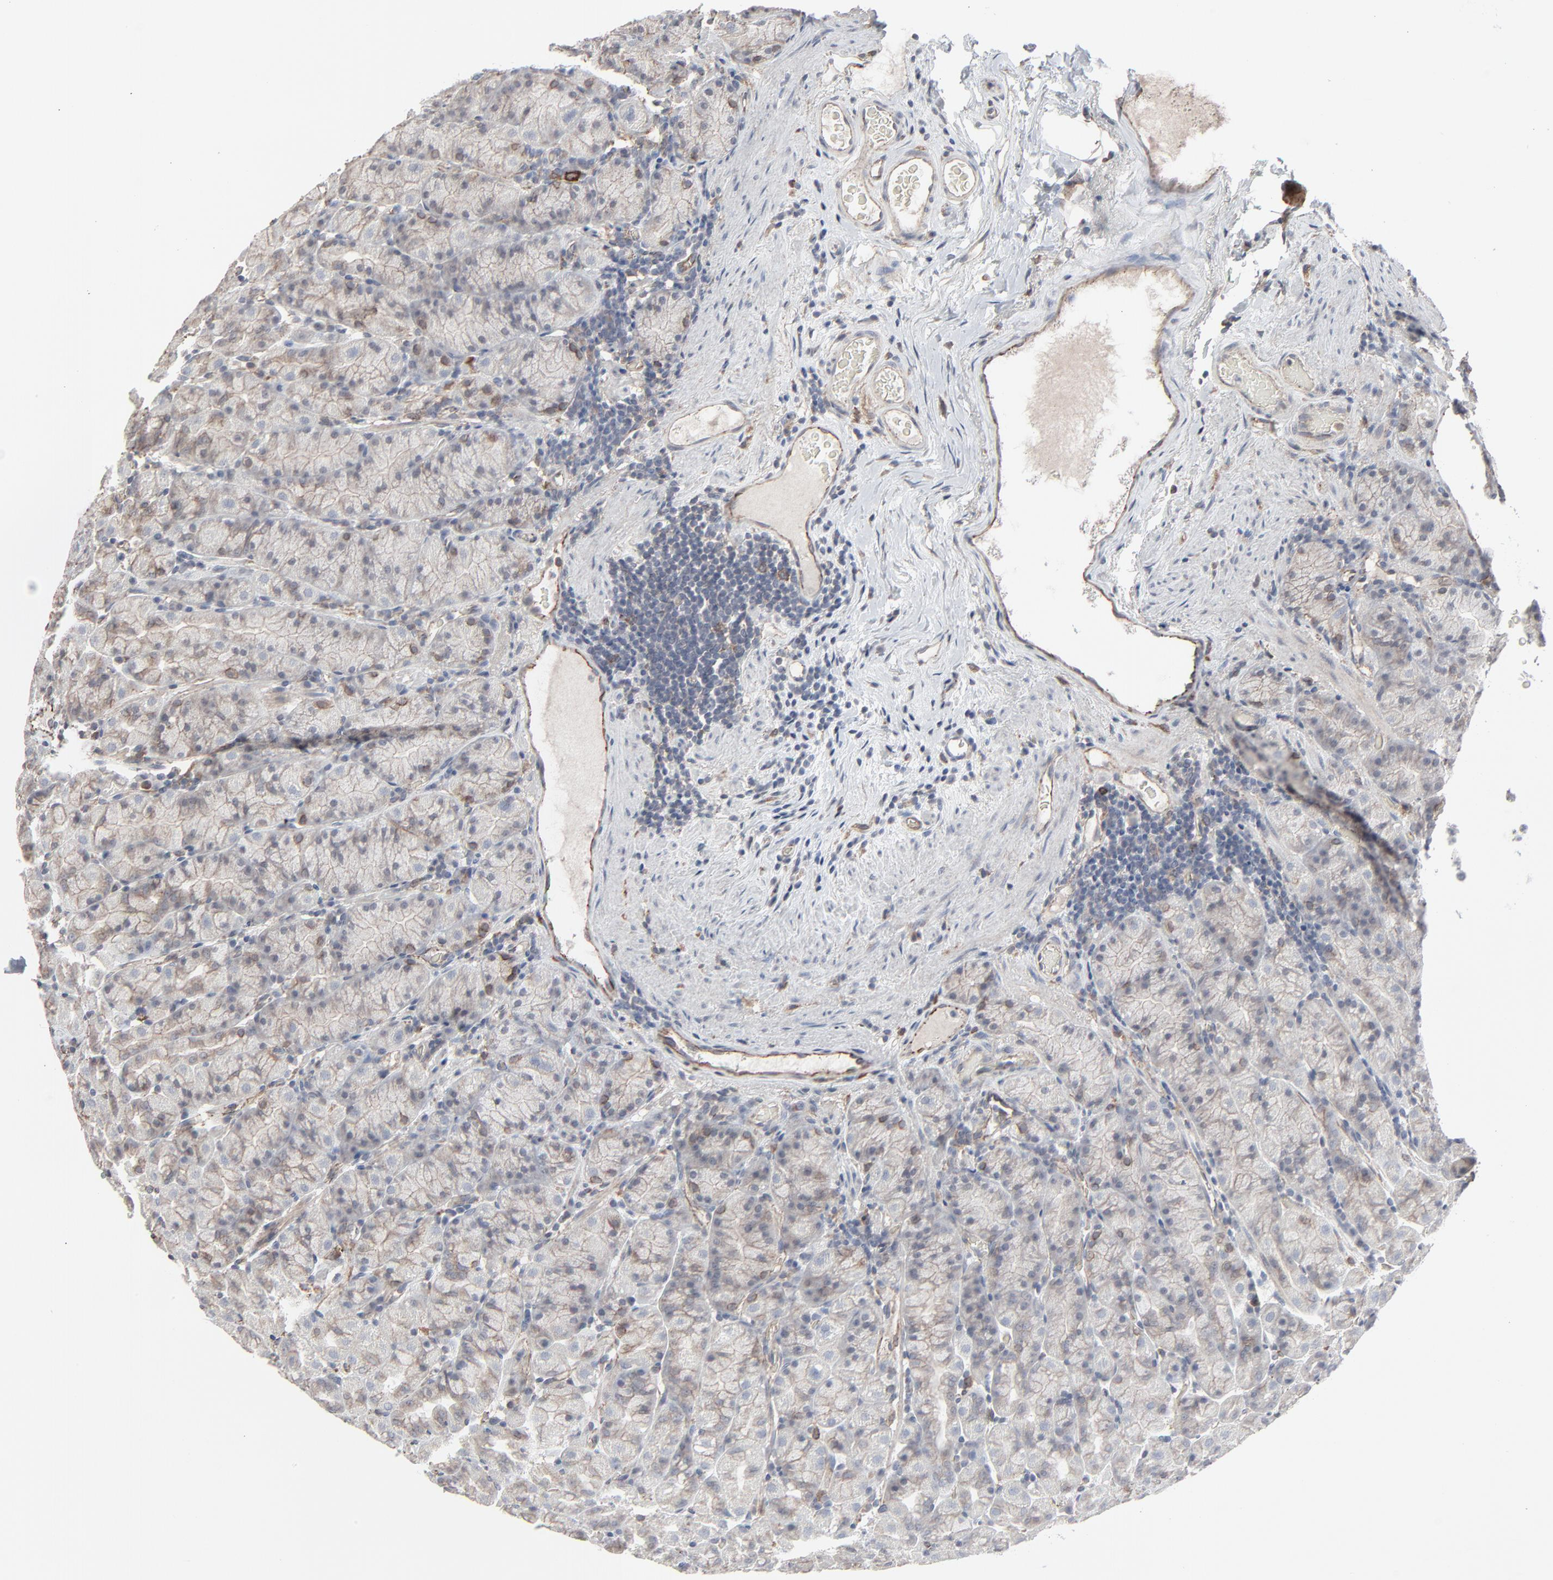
{"staining": {"intensity": "weak", "quantity": ">75%", "location": "cytoplasmic/membranous"}, "tissue": "stomach", "cell_type": "Glandular cells", "image_type": "normal", "snomed": [{"axis": "morphology", "description": "Normal tissue, NOS"}, {"axis": "topography", "description": "Stomach, upper"}], "caption": "Immunohistochemistry histopathology image of benign stomach stained for a protein (brown), which reveals low levels of weak cytoplasmic/membranous expression in approximately >75% of glandular cells.", "gene": "CTNND1", "patient": {"sex": "male", "age": 68}}